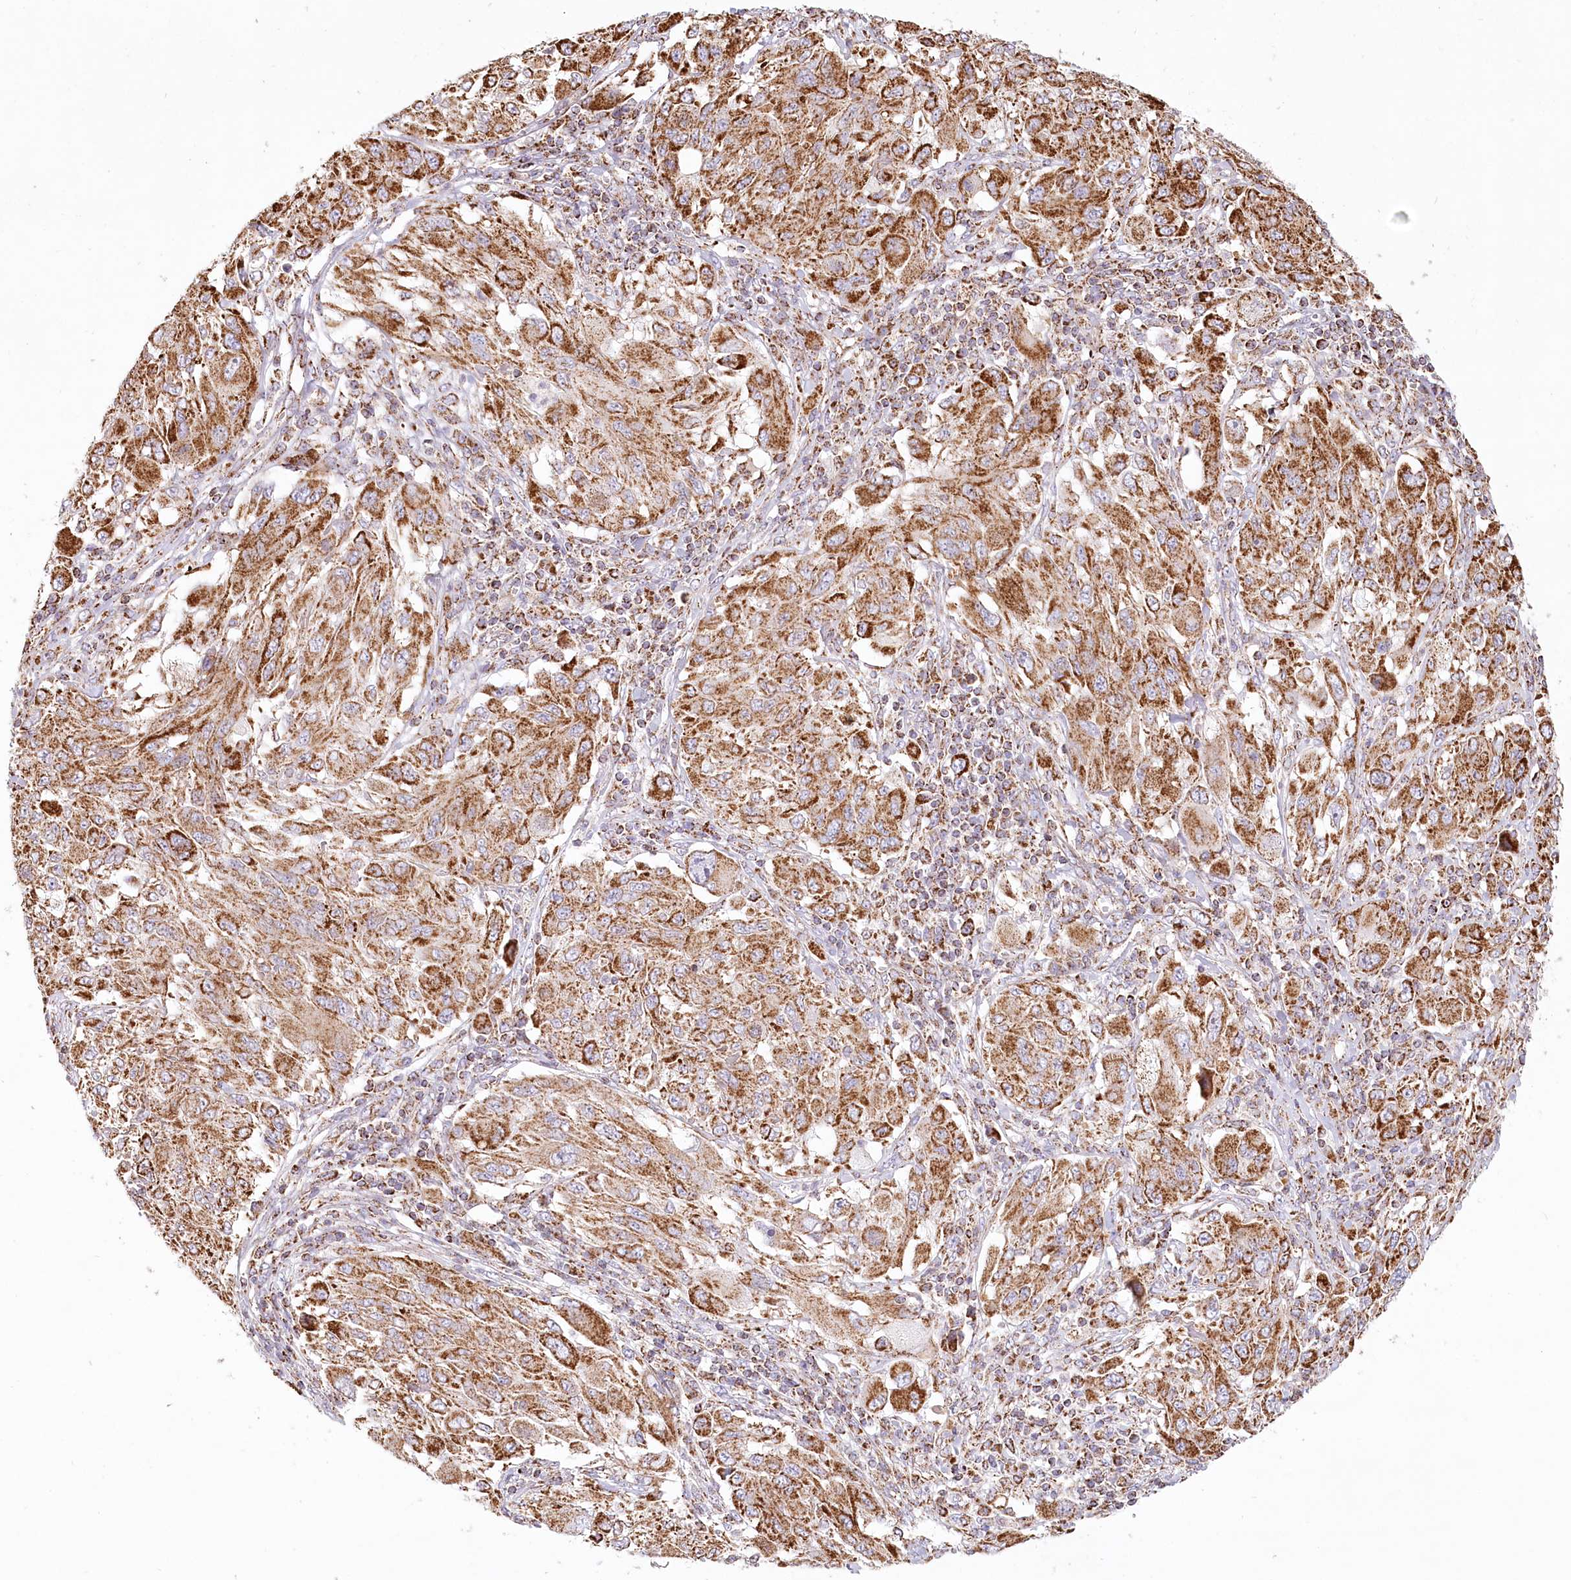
{"staining": {"intensity": "moderate", "quantity": ">75%", "location": "cytoplasmic/membranous"}, "tissue": "melanoma", "cell_type": "Tumor cells", "image_type": "cancer", "snomed": [{"axis": "morphology", "description": "Malignant melanoma, NOS"}, {"axis": "topography", "description": "Skin"}], "caption": "Brown immunohistochemical staining in human malignant melanoma displays moderate cytoplasmic/membranous positivity in about >75% of tumor cells. The staining was performed using DAB, with brown indicating positive protein expression. Nuclei are stained blue with hematoxylin.", "gene": "UMPS", "patient": {"sex": "female", "age": 91}}